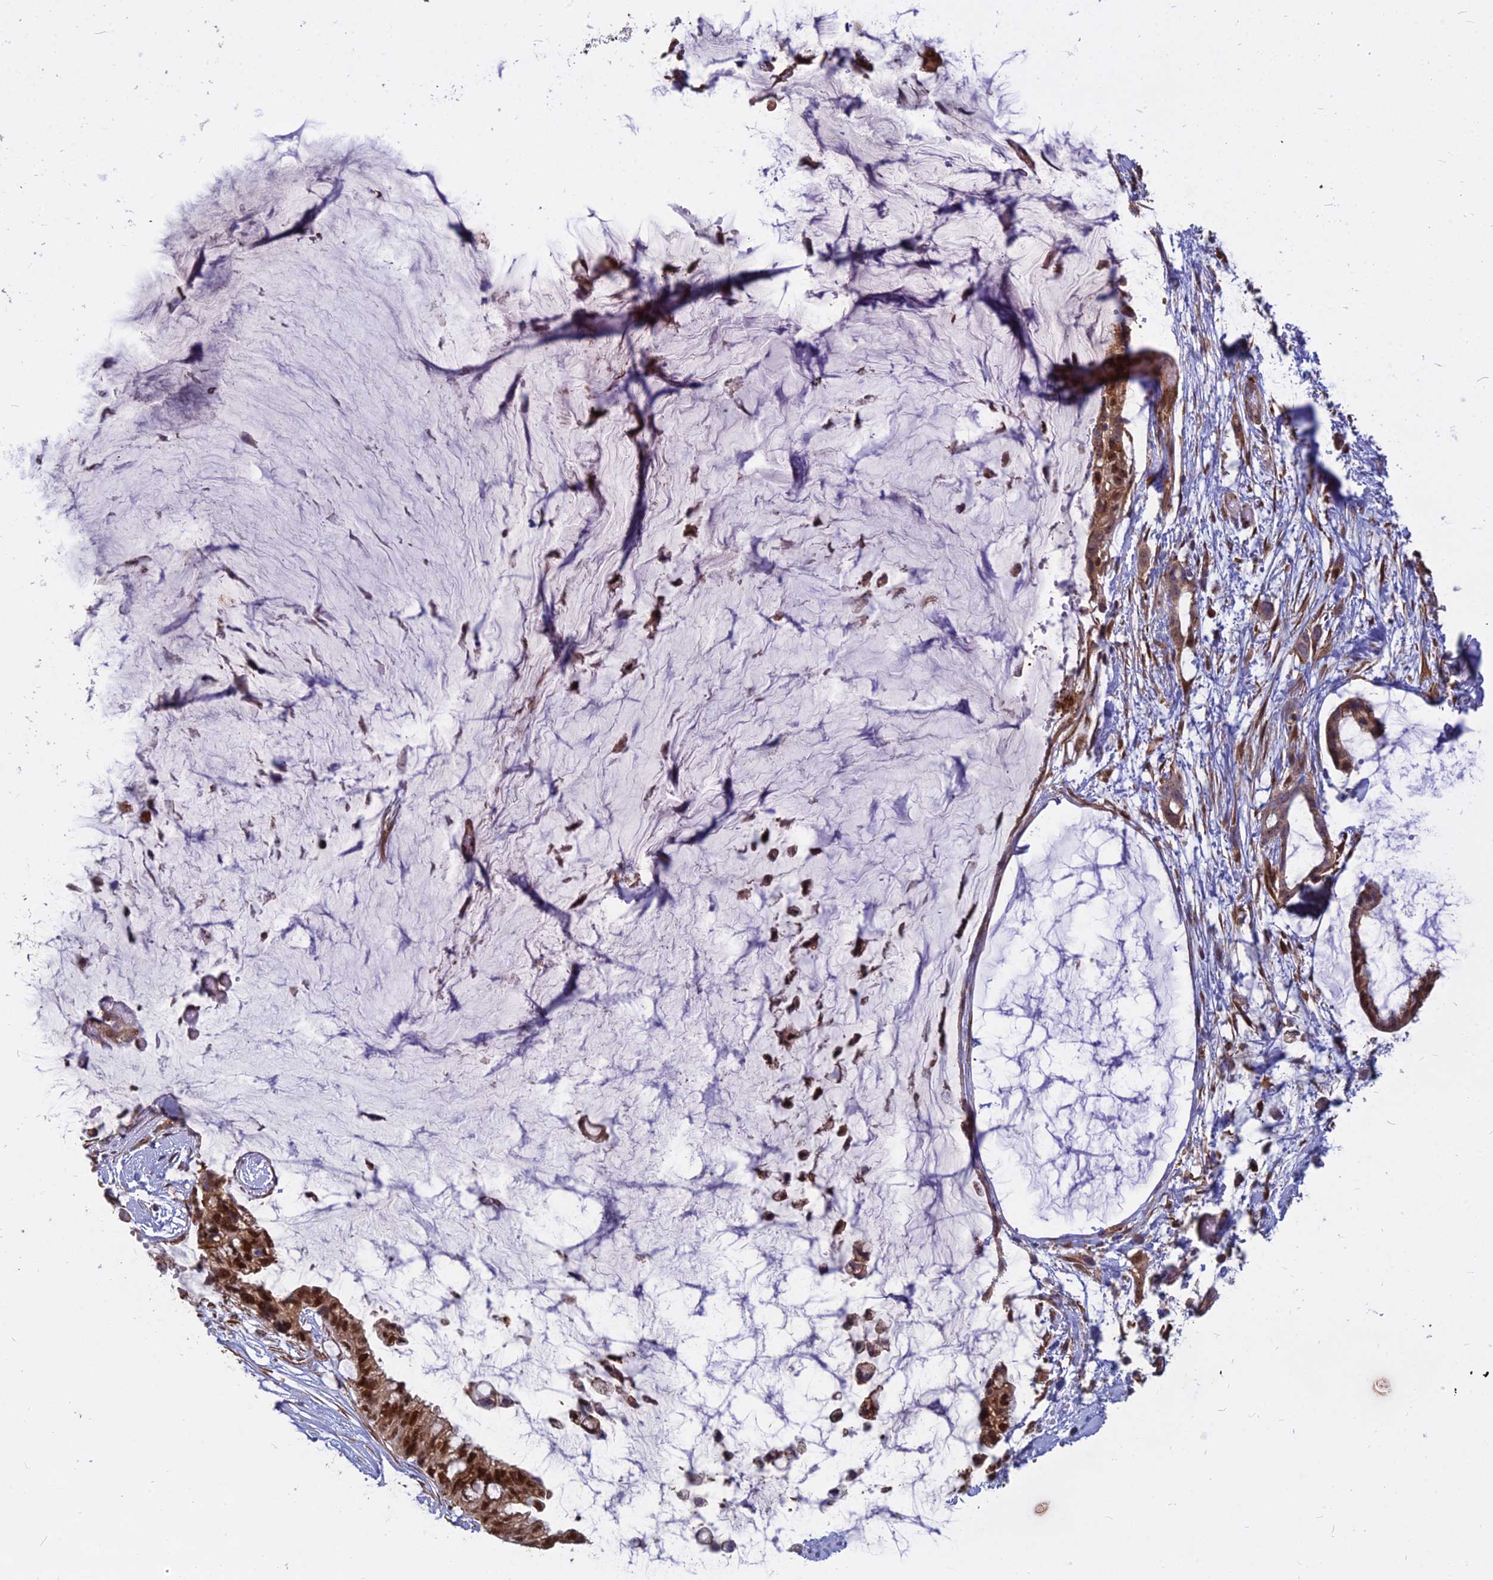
{"staining": {"intensity": "moderate", "quantity": ">75%", "location": "cytoplasmic/membranous,nuclear"}, "tissue": "ovarian cancer", "cell_type": "Tumor cells", "image_type": "cancer", "snomed": [{"axis": "morphology", "description": "Cystadenocarcinoma, mucinous, NOS"}, {"axis": "topography", "description": "Ovary"}], "caption": "Immunohistochemical staining of human ovarian mucinous cystadenocarcinoma reveals medium levels of moderate cytoplasmic/membranous and nuclear expression in approximately >75% of tumor cells. The staining was performed using DAB (3,3'-diaminobenzidine), with brown indicating positive protein expression. Nuclei are stained blue with hematoxylin.", "gene": "TCEA3", "patient": {"sex": "female", "age": 39}}